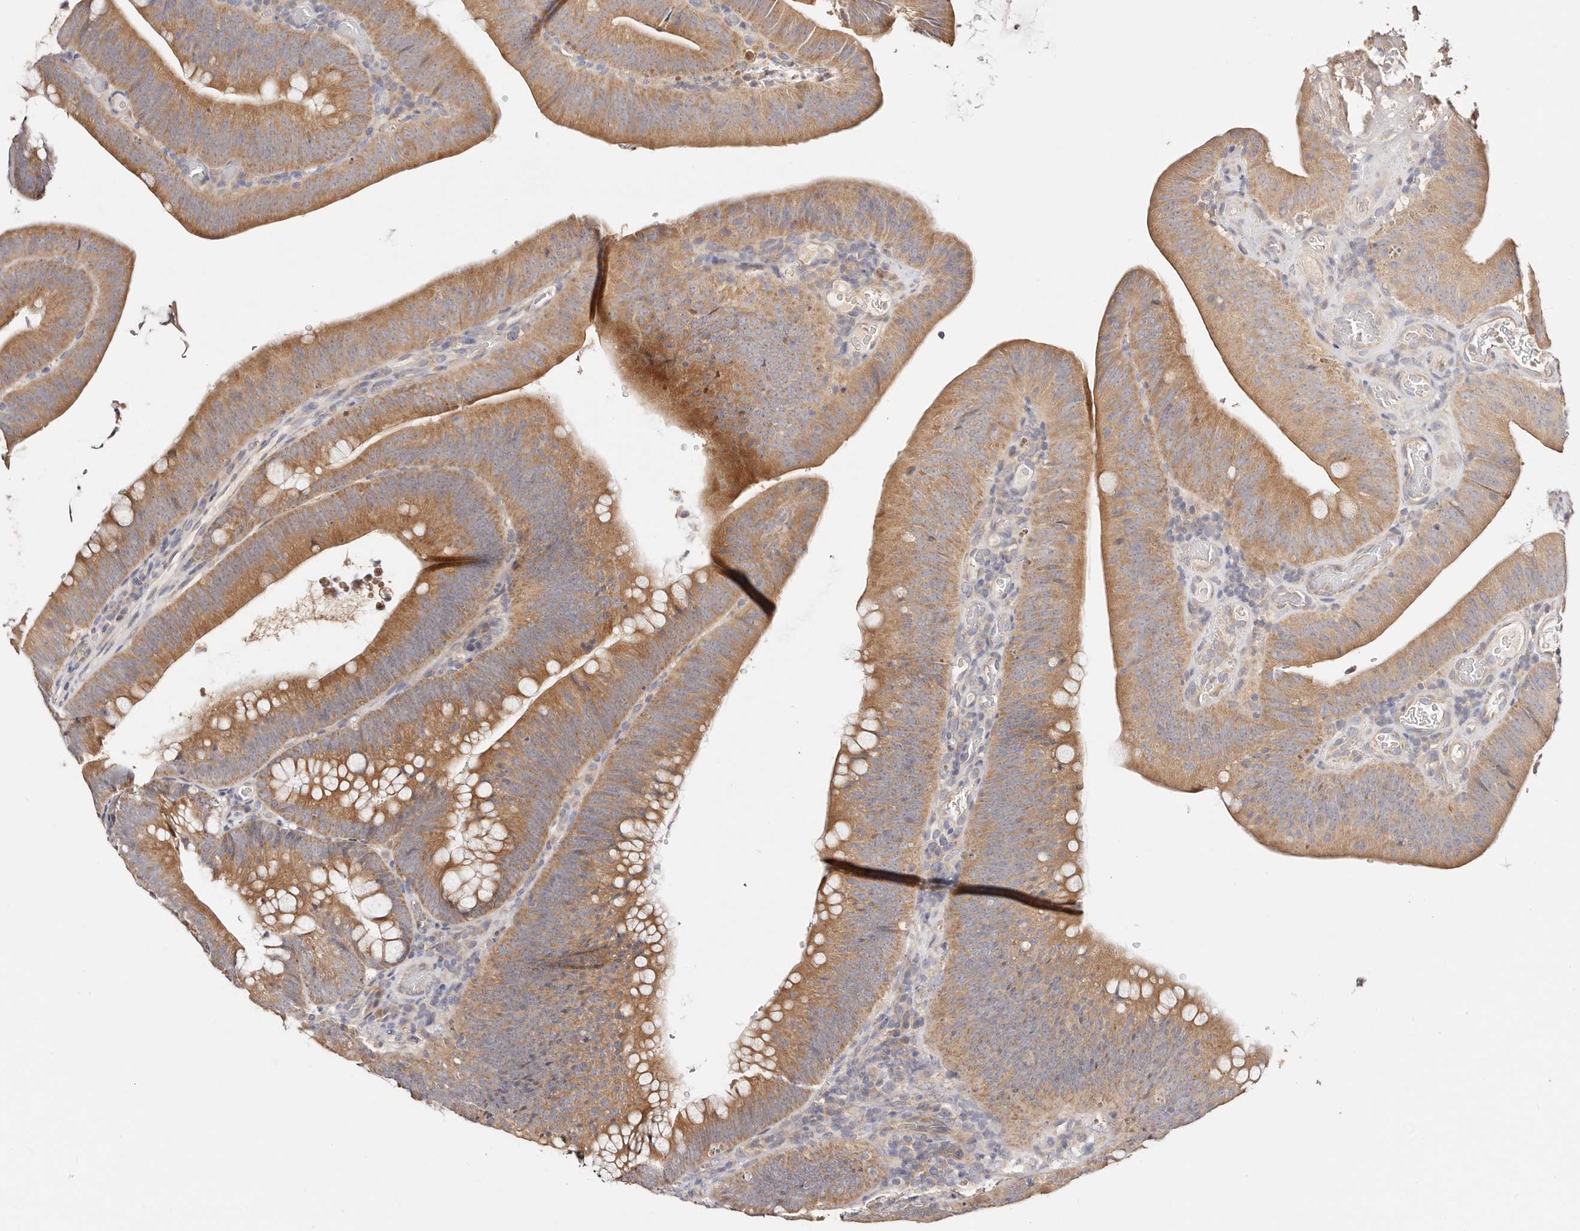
{"staining": {"intensity": "moderate", "quantity": "25%-75%", "location": "cytoplasmic/membranous"}, "tissue": "colorectal cancer", "cell_type": "Tumor cells", "image_type": "cancer", "snomed": [{"axis": "morphology", "description": "Normal tissue, NOS"}, {"axis": "topography", "description": "Colon"}], "caption": "The immunohistochemical stain shows moderate cytoplasmic/membranous expression in tumor cells of colorectal cancer tissue.", "gene": "VIPAS39", "patient": {"sex": "female", "age": 82}}